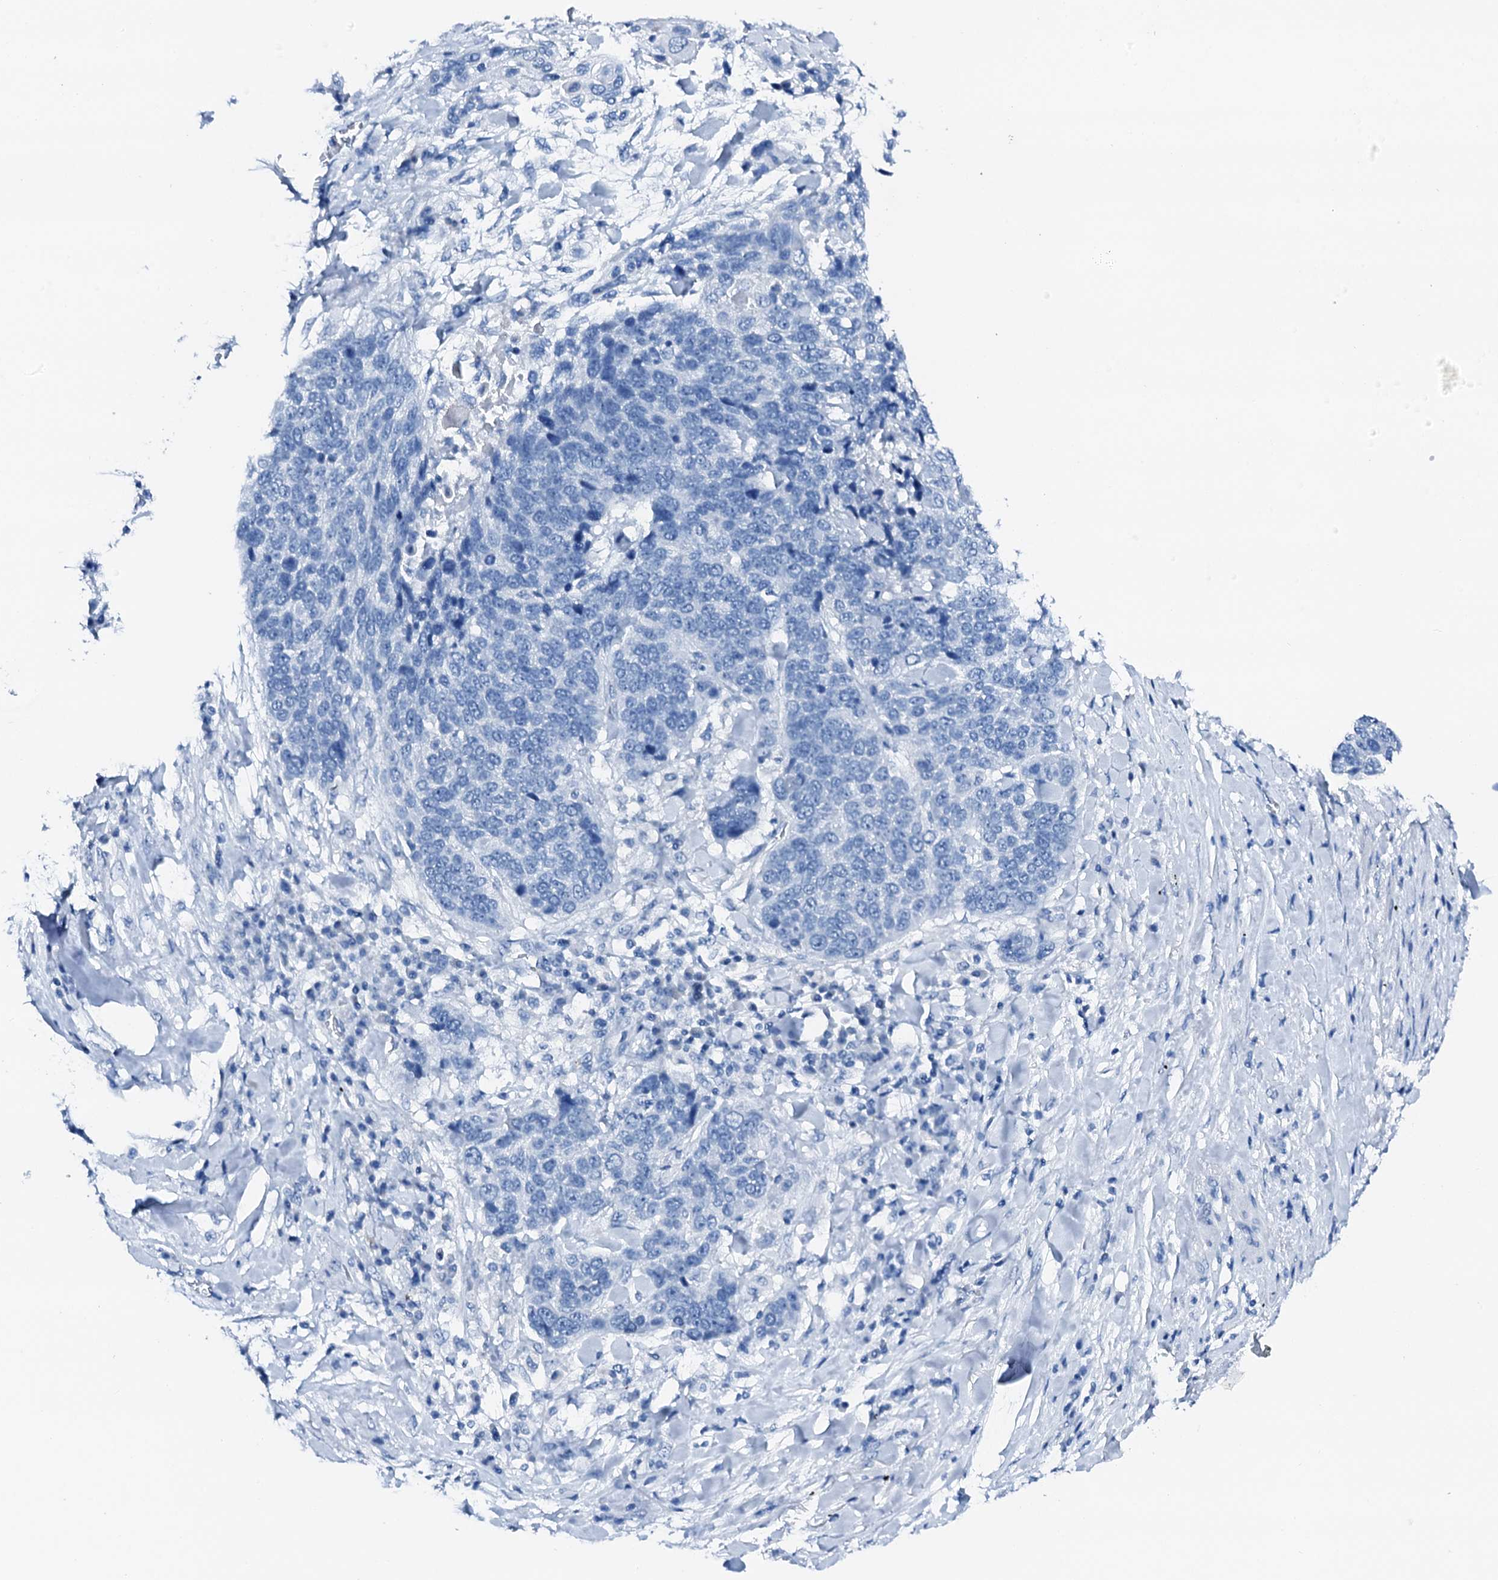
{"staining": {"intensity": "negative", "quantity": "none", "location": "none"}, "tissue": "lung cancer", "cell_type": "Tumor cells", "image_type": "cancer", "snomed": [{"axis": "morphology", "description": "Squamous cell carcinoma, NOS"}, {"axis": "topography", "description": "Lung"}], "caption": "Squamous cell carcinoma (lung) was stained to show a protein in brown. There is no significant expression in tumor cells. (Immunohistochemistry, brightfield microscopy, high magnification).", "gene": "PTH", "patient": {"sex": "male", "age": 66}}